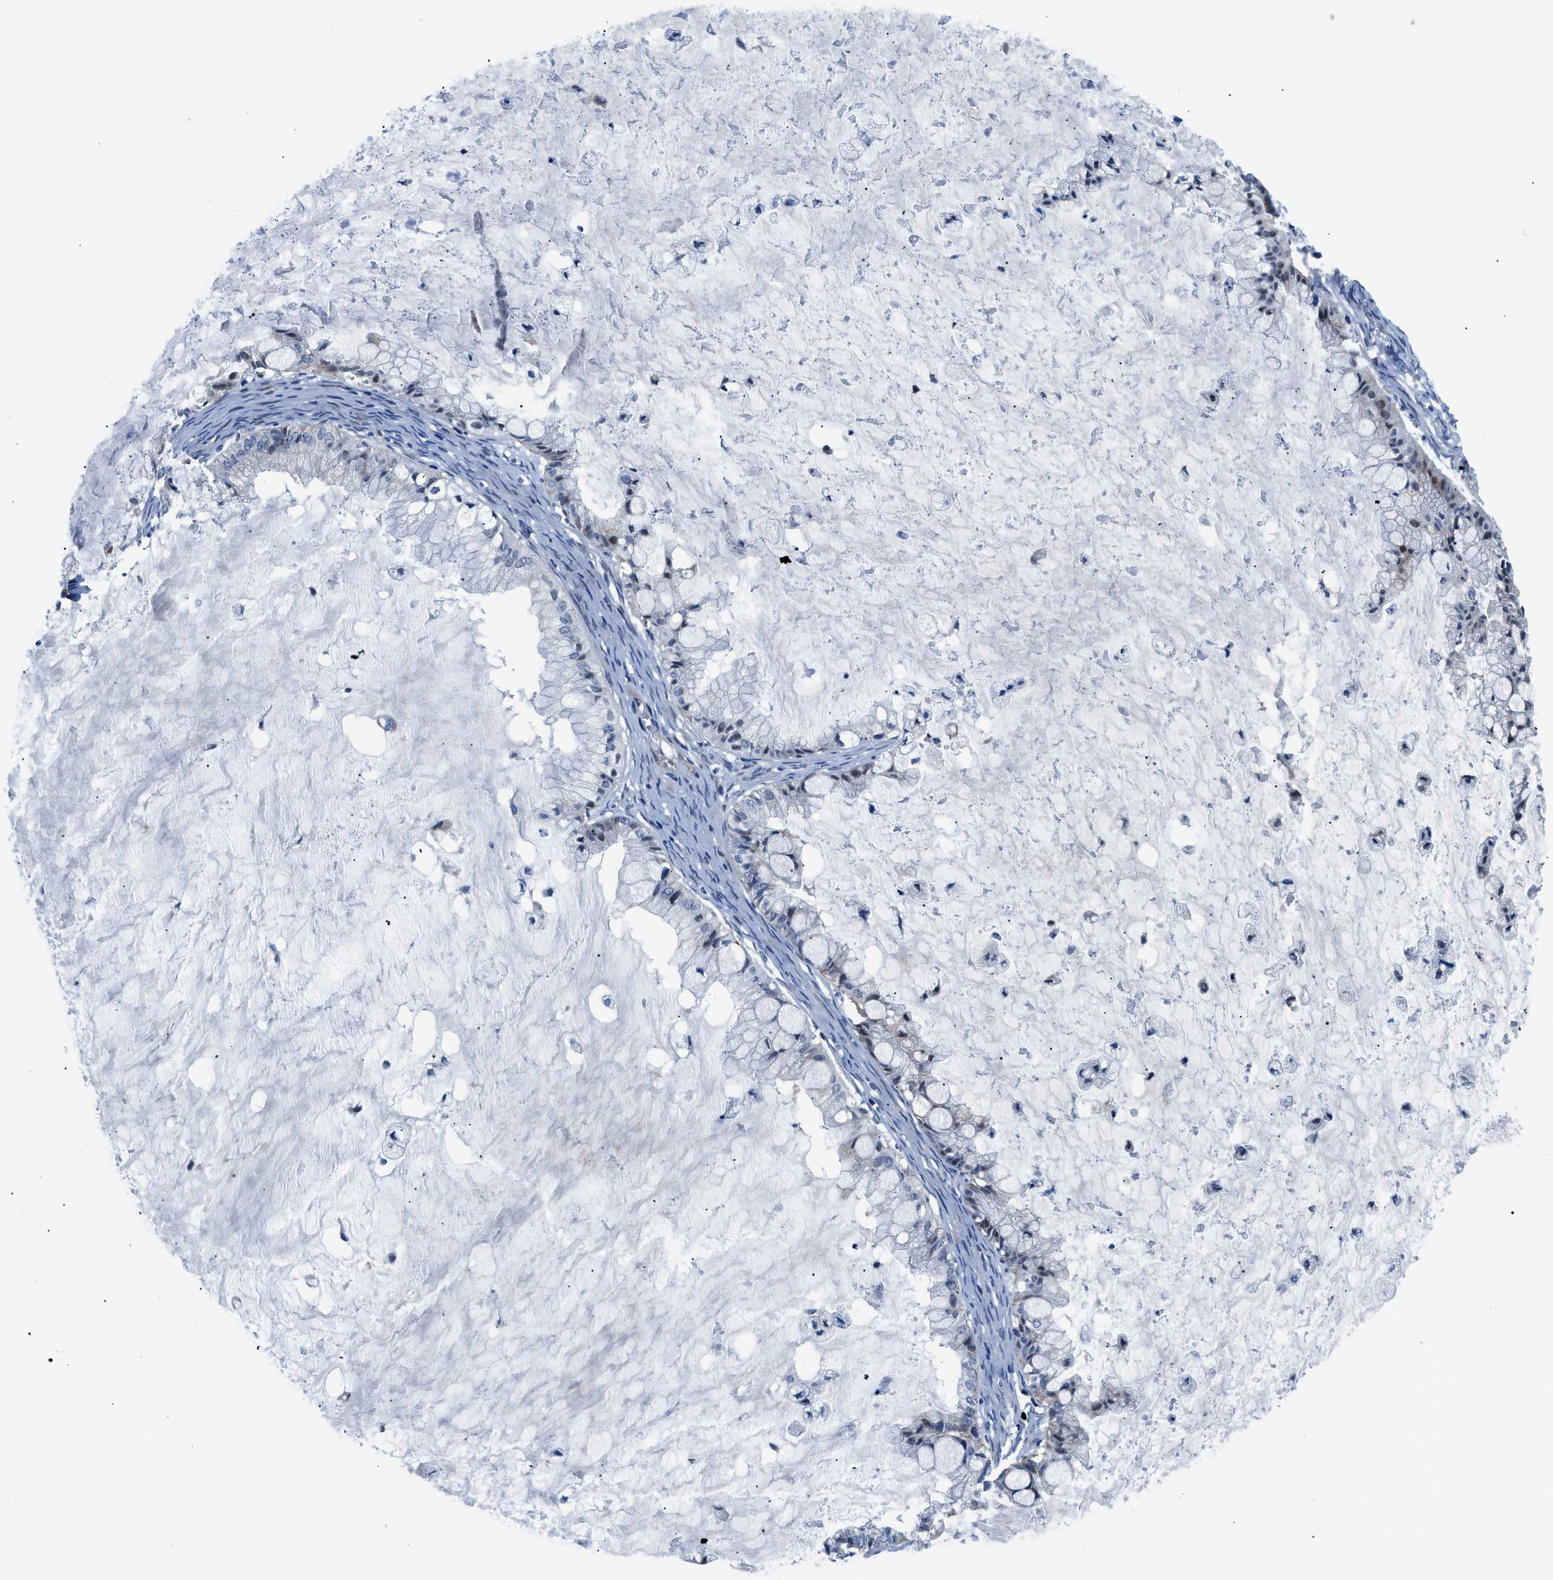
{"staining": {"intensity": "negative", "quantity": "none", "location": "none"}, "tissue": "ovarian cancer", "cell_type": "Tumor cells", "image_type": "cancer", "snomed": [{"axis": "morphology", "description": "Cystadenocarcinoma, mucinous, NOS"}, {"axis": "topography", "description": "Ovary"}], "caption": "Human ovarian cancer (mucinous cystadenocarcinoma) stained for a protein using immunohistochemistry exhibits no expression in tumor cells.", "gene": "UAP1", "patient": {"sex": "female", "age": 57}}